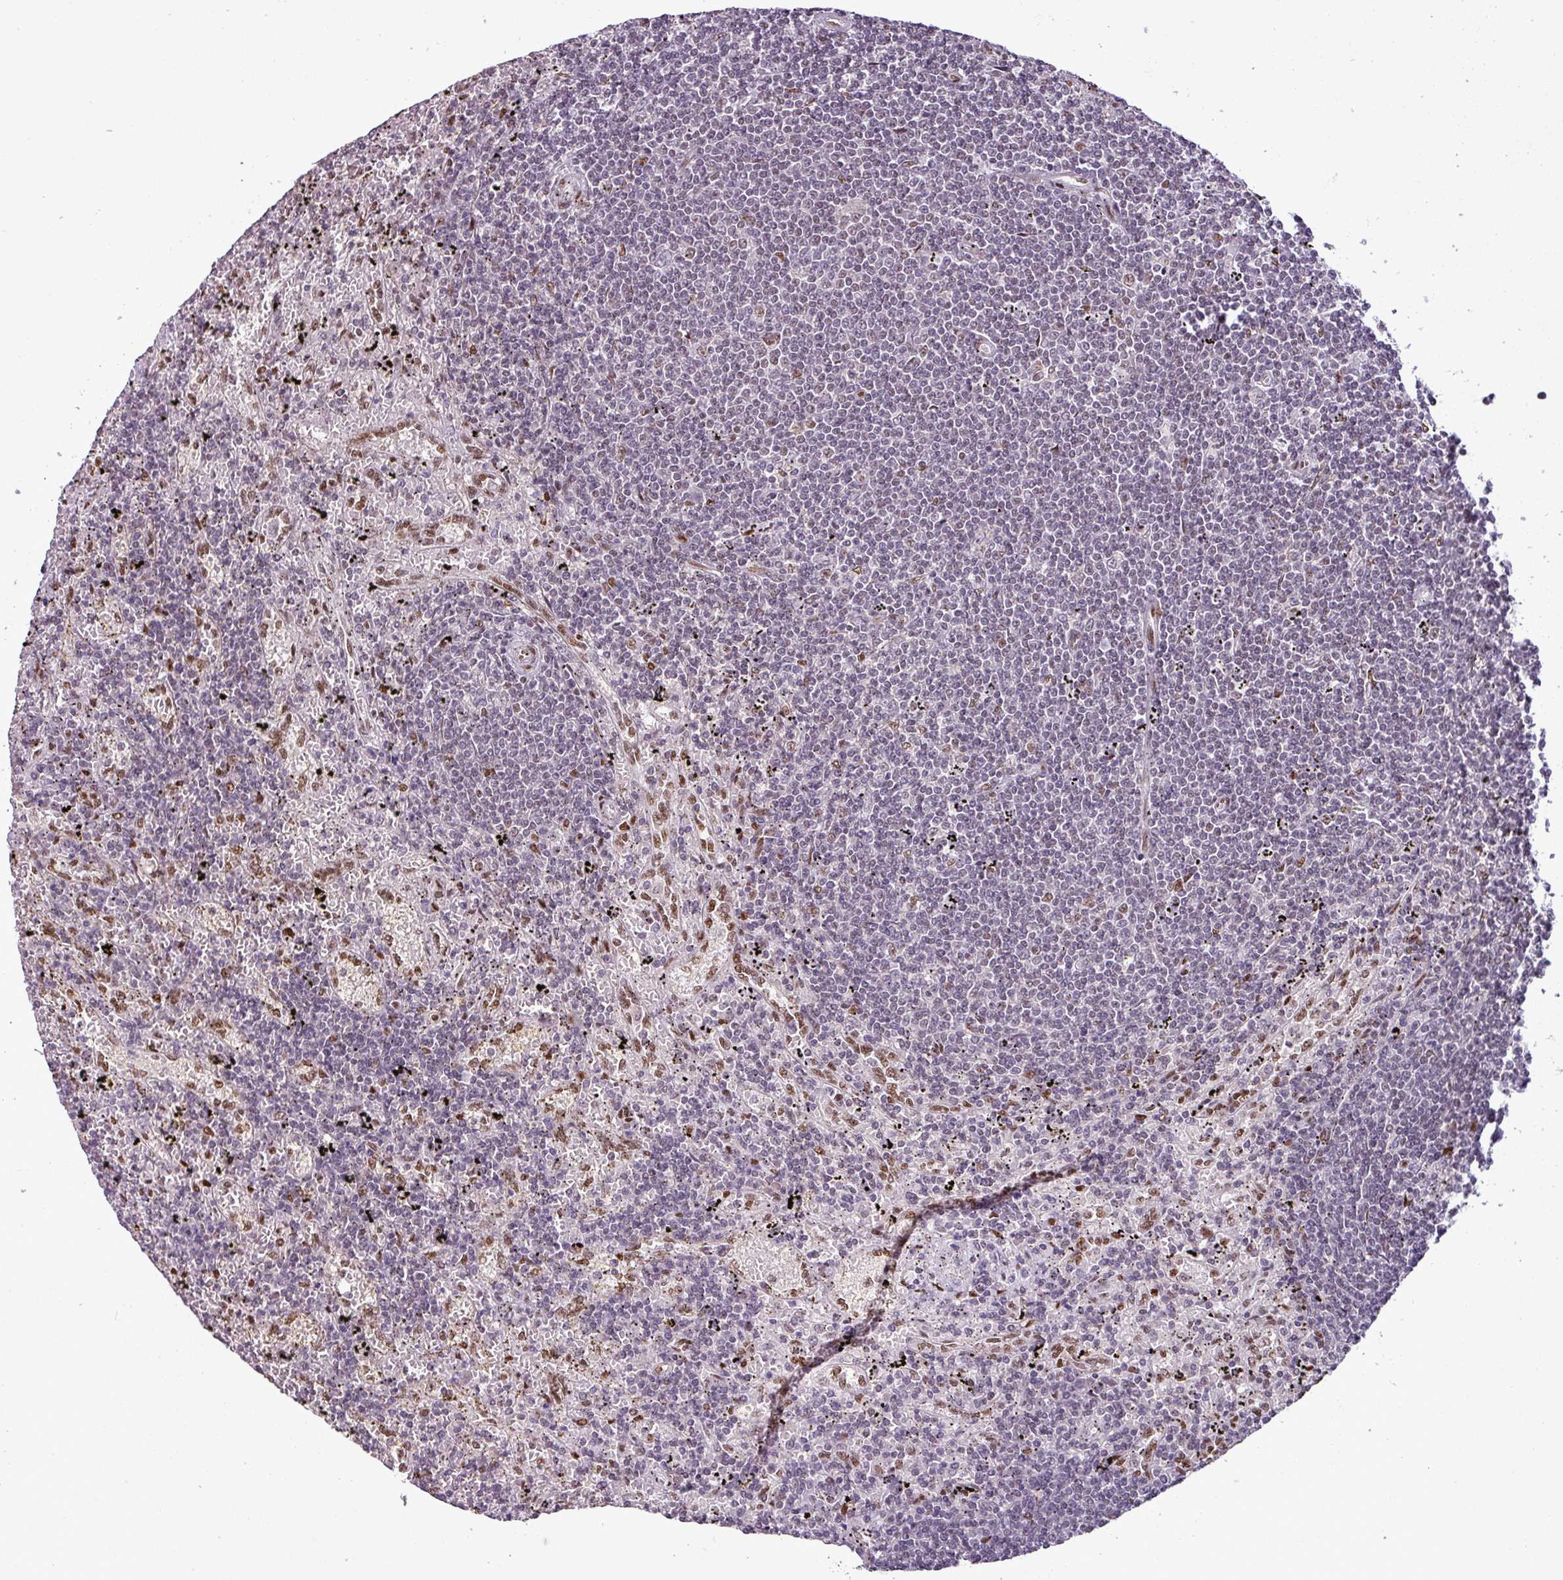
{"staining": {"intensity": "weak", "quantity": "<25%", "location": "nuclear"}, "tissue": "lymphoma", "cell_type": "Tumor cells", "image_type": "cancer", "snomed": [{"axis": "morphology", "description": "Malignant lymphoma, non-Hodgkin's type, Low grade"}, {"axis": "topography", "description": "Spleen"}], "caption": "IHC micrograph of human lymphoma stained for a protein (brown), which shows no staining in tumor cells.", "gene": "IRF2BPL", "patient": {"sex": "male", "age": 76}}